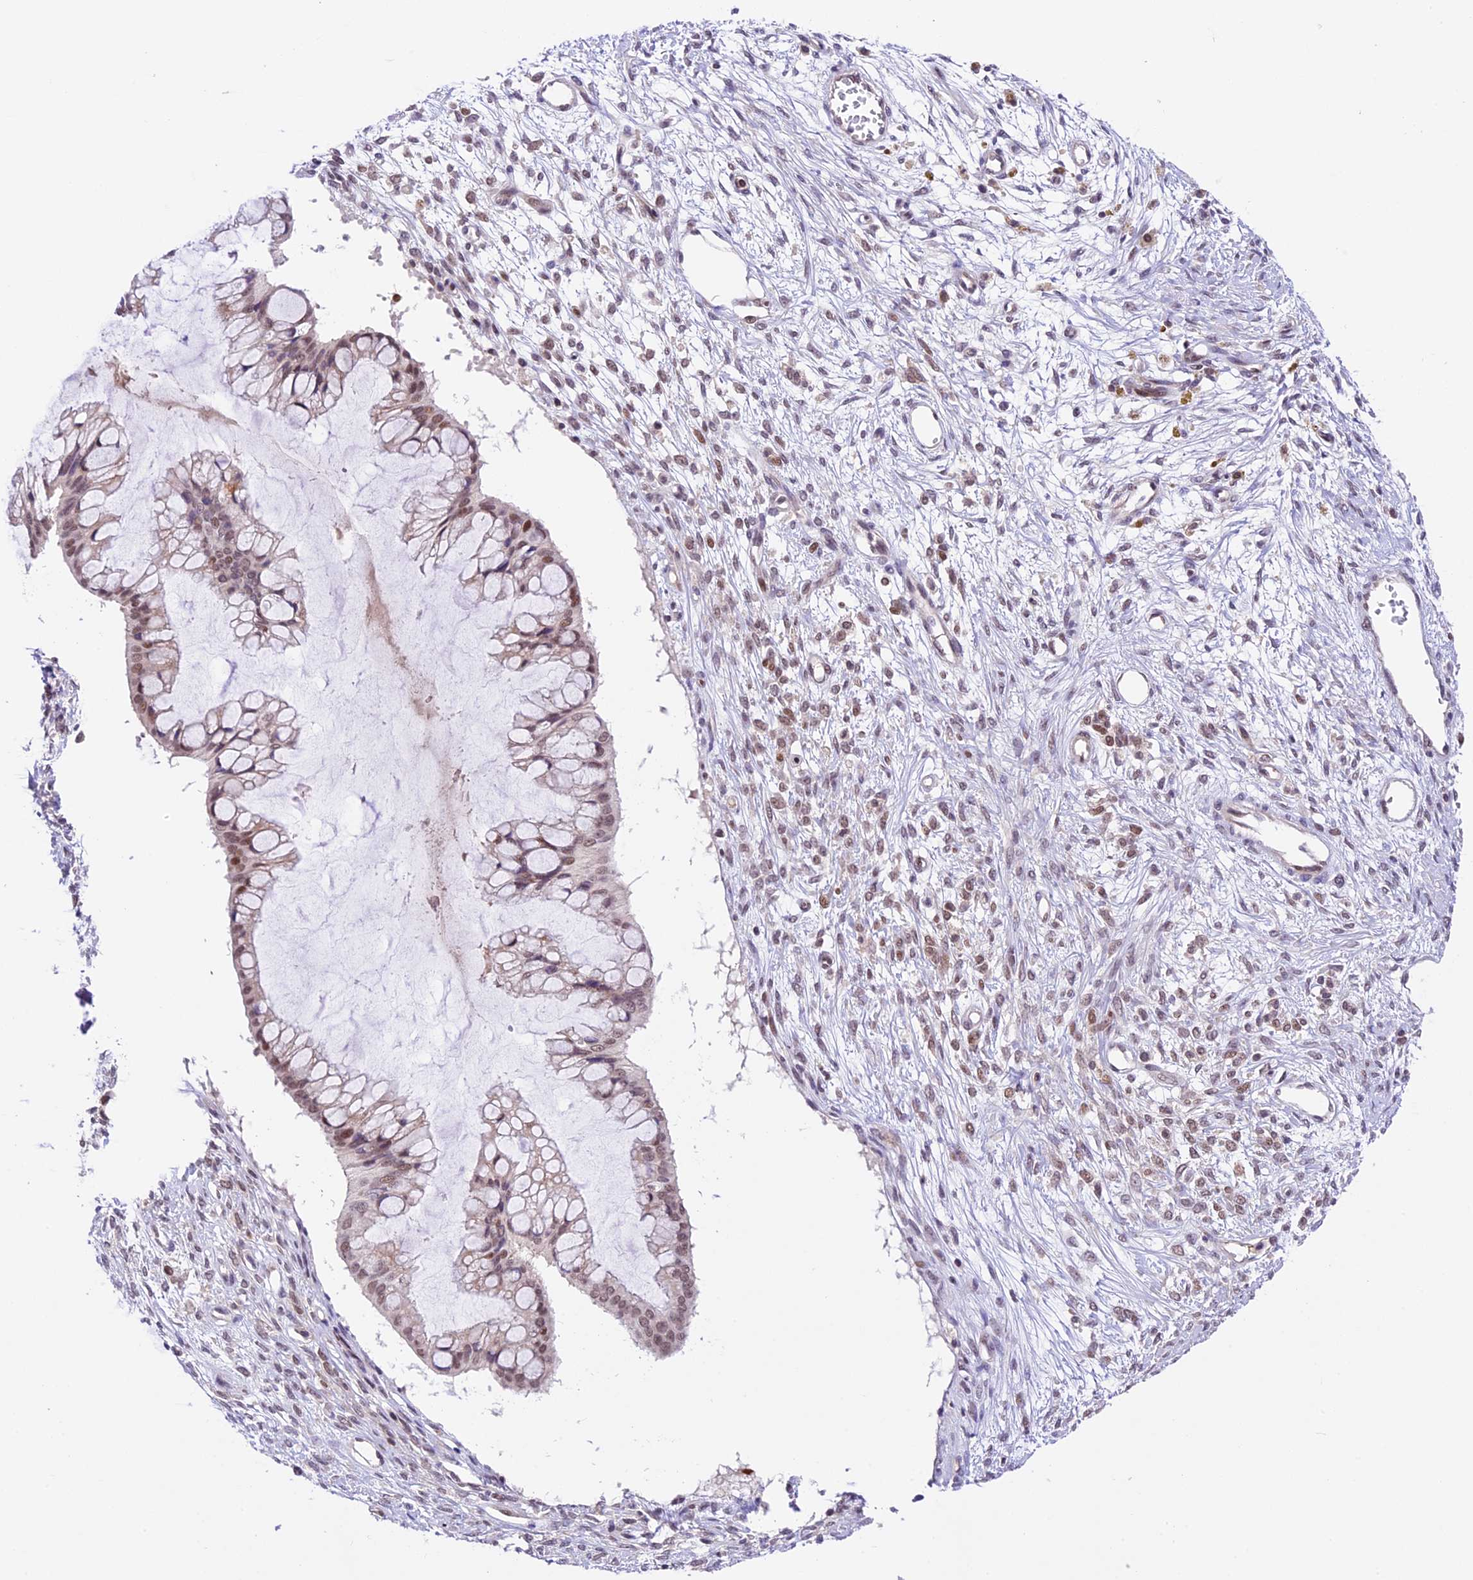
{"staining": {"intensity": "moderate", "quantity": "<25%", "location": "nuclear"}, "tissue": "ovarian cancer", "cell_type": "Tumor cells", "image_type": "cancer", "snomed": [{"axis": "morphology", "description": "Cystadenocarcinoma, mucinous, NOS"}, {"axis": "topography", "description": "Ovary"}], "caption": "Protein staining of mucinous cystadenocarcinoma (ovarian) tissue displays moderate nuclear staining in about <25% of tumor cells.", "gene": "SHKBP1", "patient": {"sex": "female", "age": 73}}